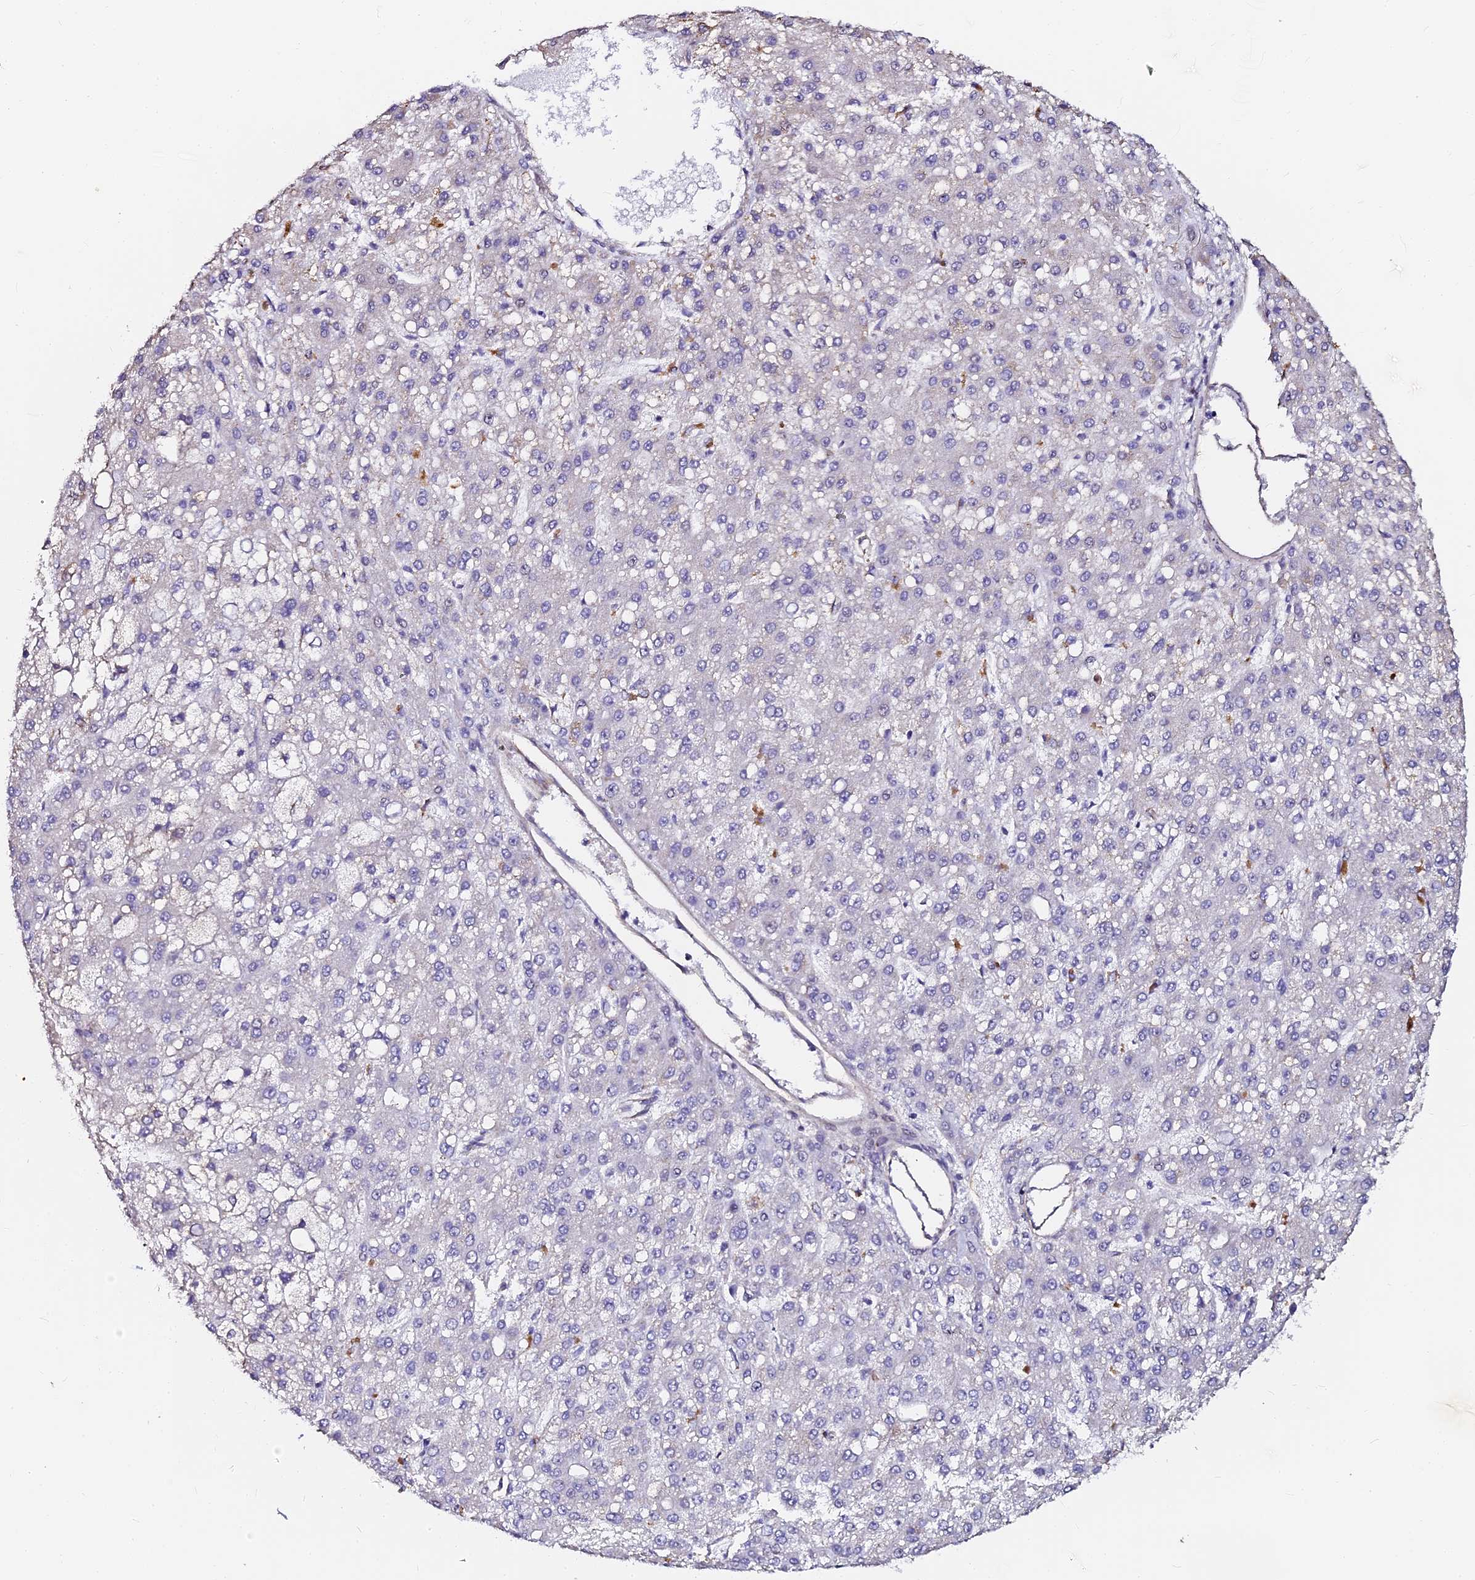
{"staining": {"intensity": "moderate", "quantity": "<25%", "location": "cytoplasmic/membranous"}, "tissue": "liver cancer", "cell_type": "Tumor cells", "image_type": "cancer", "snomed": [{"axis": "morphology", "description": "Carcinoma, Hepatocellular, NOS"}, {"axis": "topography", "description": "Liver"}], "caption": "DAB immunohistochemical staining of hepatocellular carcinoma (liver) displays moderate cytoplasmic/membranous protein staining in approximately <25% of tumor cells.", "gene": "GPN3", "patient": {"sex": "male", "age": 67}}